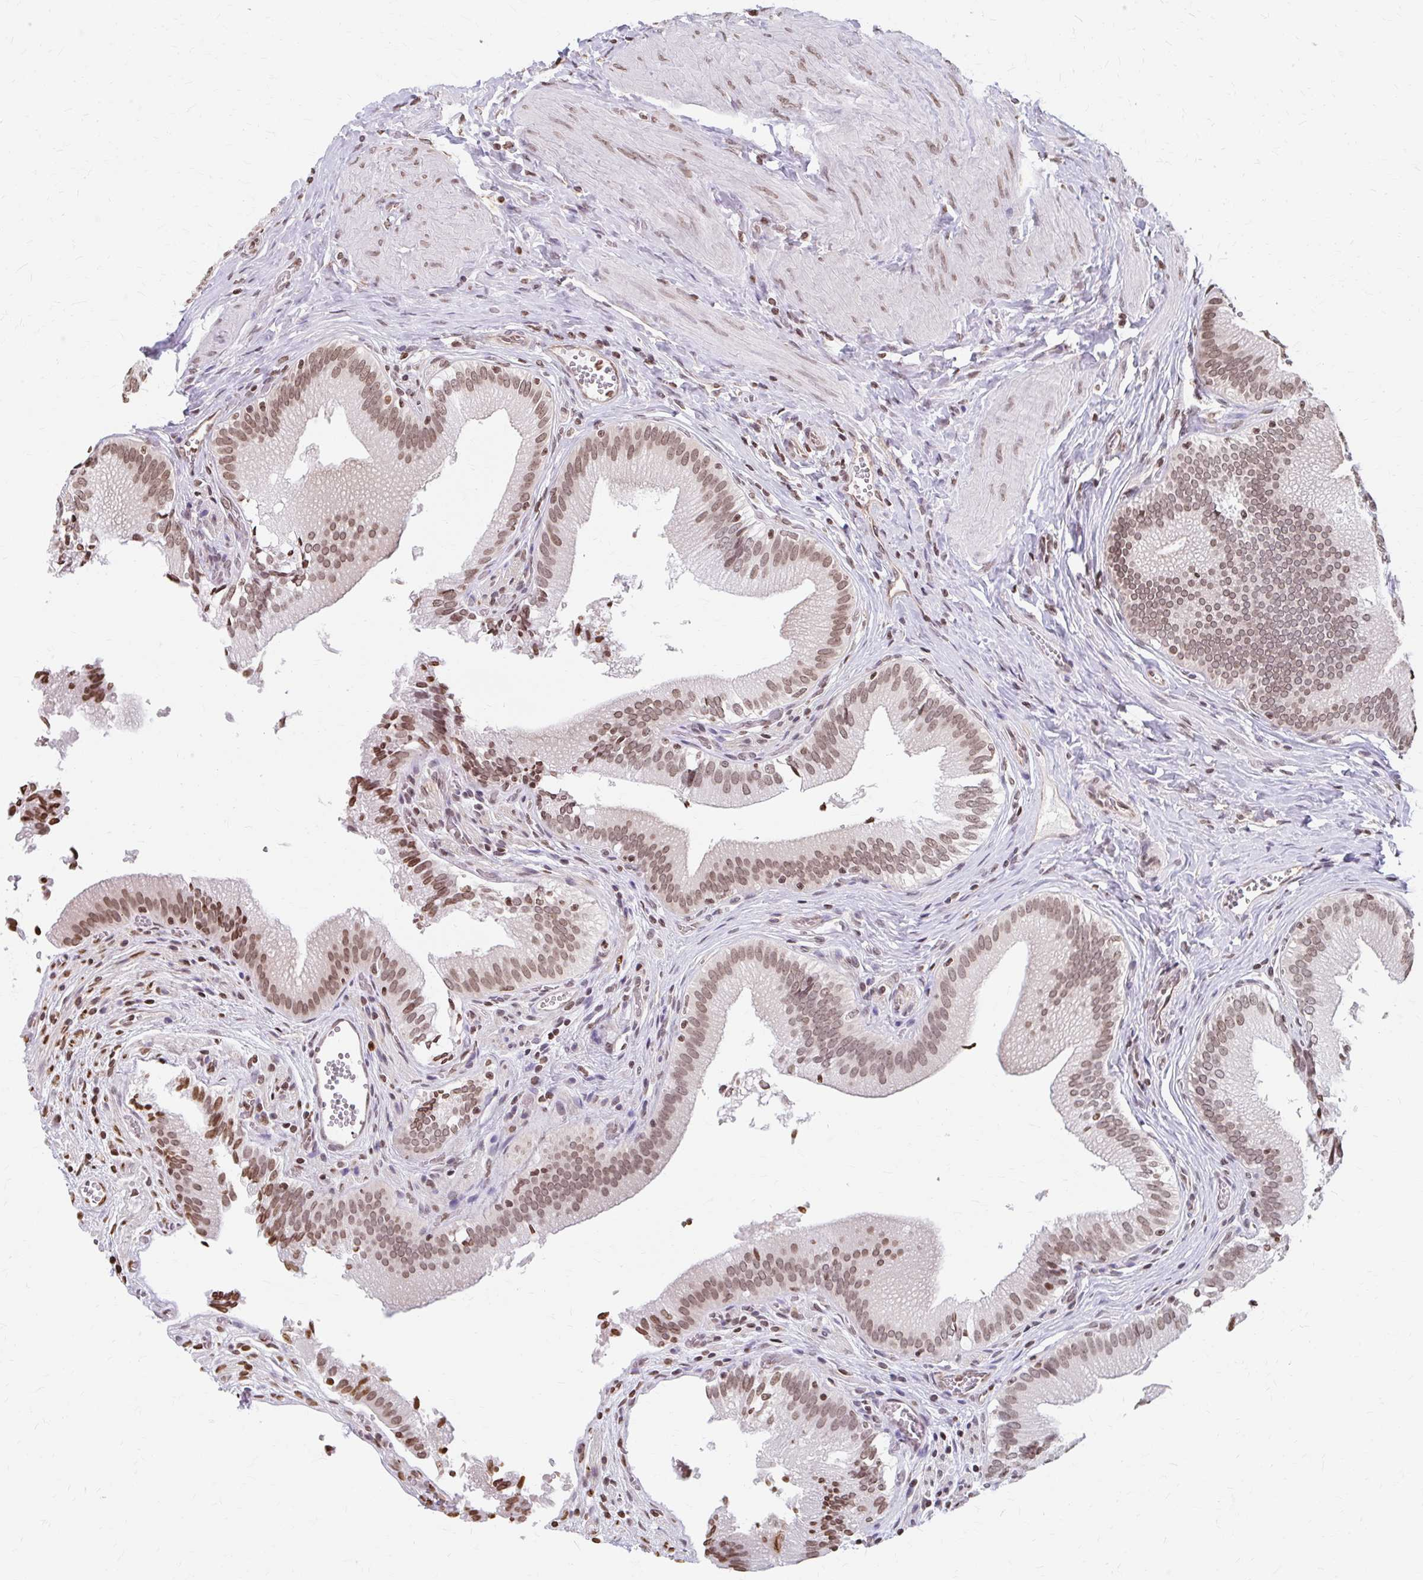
{"staining": {"intensity": "moderate", "quantity": ">75%", "location": "nuclear"}, "tissue": "gallbladder", "cell_type": "Glandular cells", "image_type": "normal", "snomed": [{"axis": "morphology", "description": "Normal tissue, NOS"}, {"axis": "topography", "description": "Gallbladder"}, {"axis": "topography", "description": "Peripheral nerve tissue"}], "caption": "Protein expression analysis of unremarkable gallbladder demonstrates moderate nuclear staining in approximately >75% of glandular cells.", "gene": "ORC3", "patient": {"sex": "male", "age": 17}}